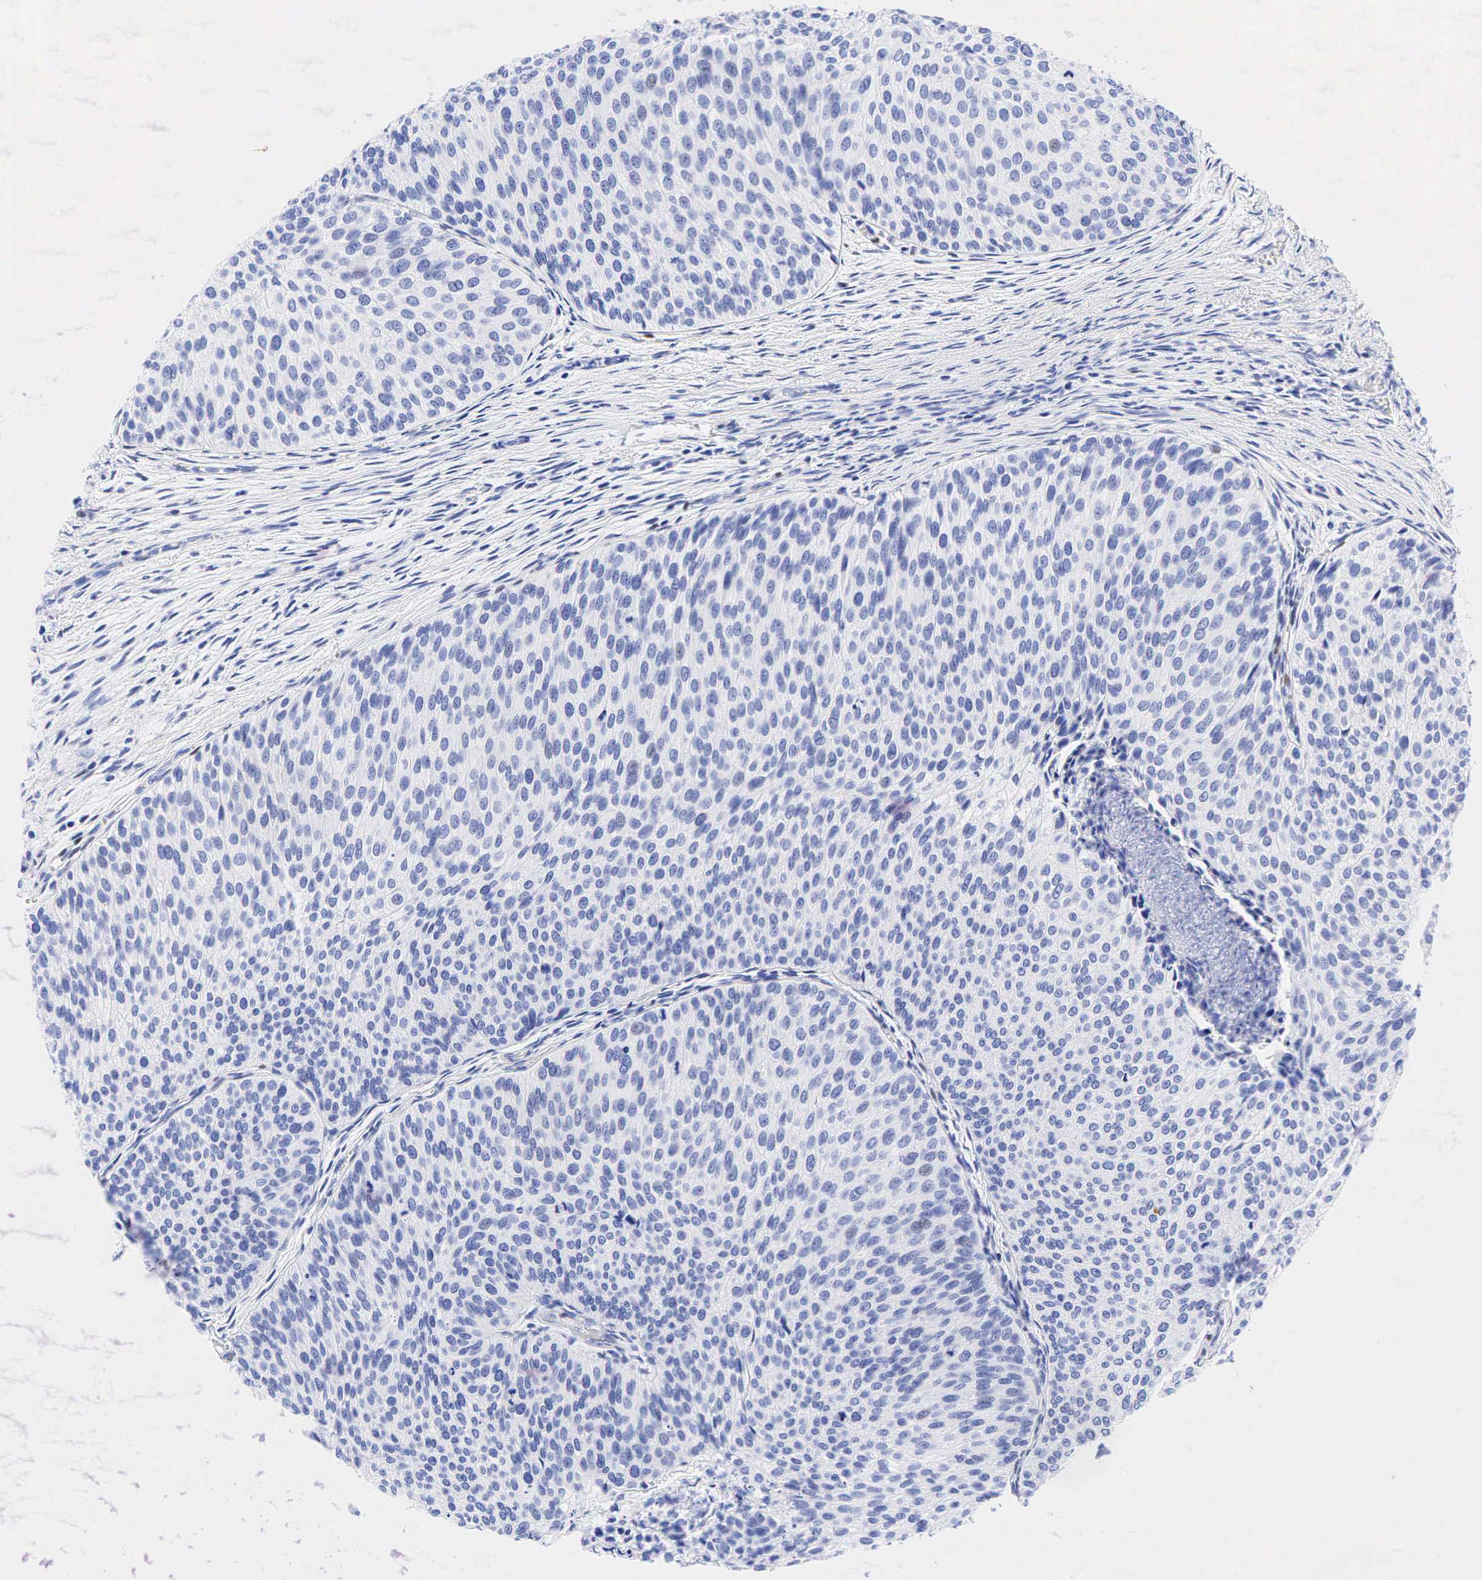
{"staining": {"intensity": "negative", "quantity": "none", "location": "none"}, "tissue": "urothelial cancer", "cell_type": "Tumor cells", "image_type": "cancer", "snomed": [{"axis": "morphology", "description": "Urothelial carcinoma, Low grade"}, {"axis": "topography", "description": "Urinary bladder"}], "caption": "The photomicrograph demonstrates no significant staining in tumor cells of urothelial carcinoma (low-grade). The staining is performed using DAB brown chromogen with nuclei counter-stained in using hematoxylin.", "gene": "ESR1", "patient": {"sex": "male", "age": 84}}